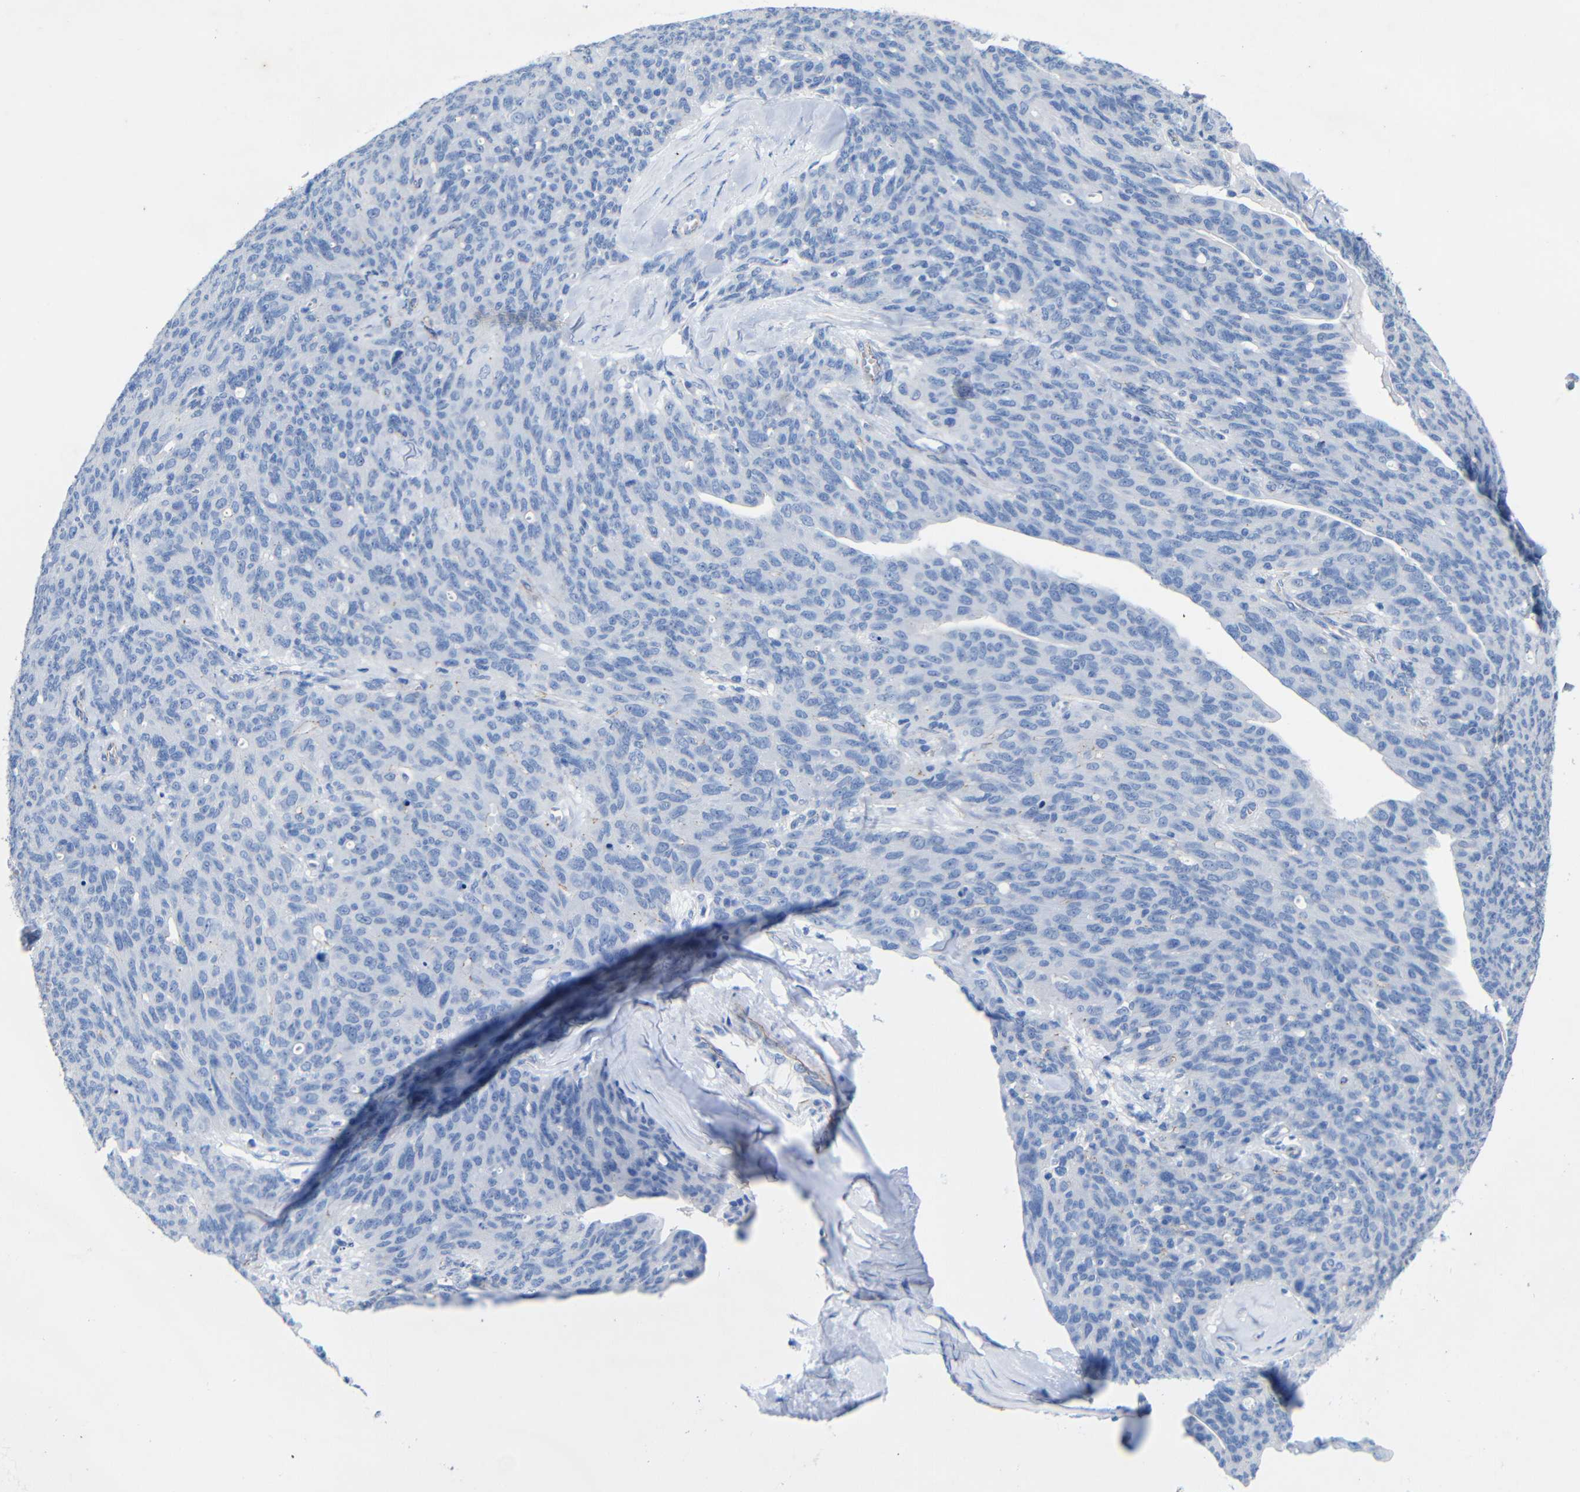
{"staining": {"intensity": "negative", "quantity": "none", "location": "none"}, "tissue": "ovarian cancer", "cell_type": "Tumor cells", "image_type": "cancer", "snomed": [{"axis": "morphology", "description": "Carcinoma, endometroid"}, {"axis": "topography", "description": "Ovary"}], "caption": "Protein analysis of ovarian cancer displays no significant staining in tumor cells. The staining was performed using DAB (3,3'-diaminobenzidine) to visualize the protein expression in brown, while the nuclei were stained in blue with hematoxylin (Magnification: 20x).", "gene": "CGNL1", "patient": {"sex": "female", "age": 60}}